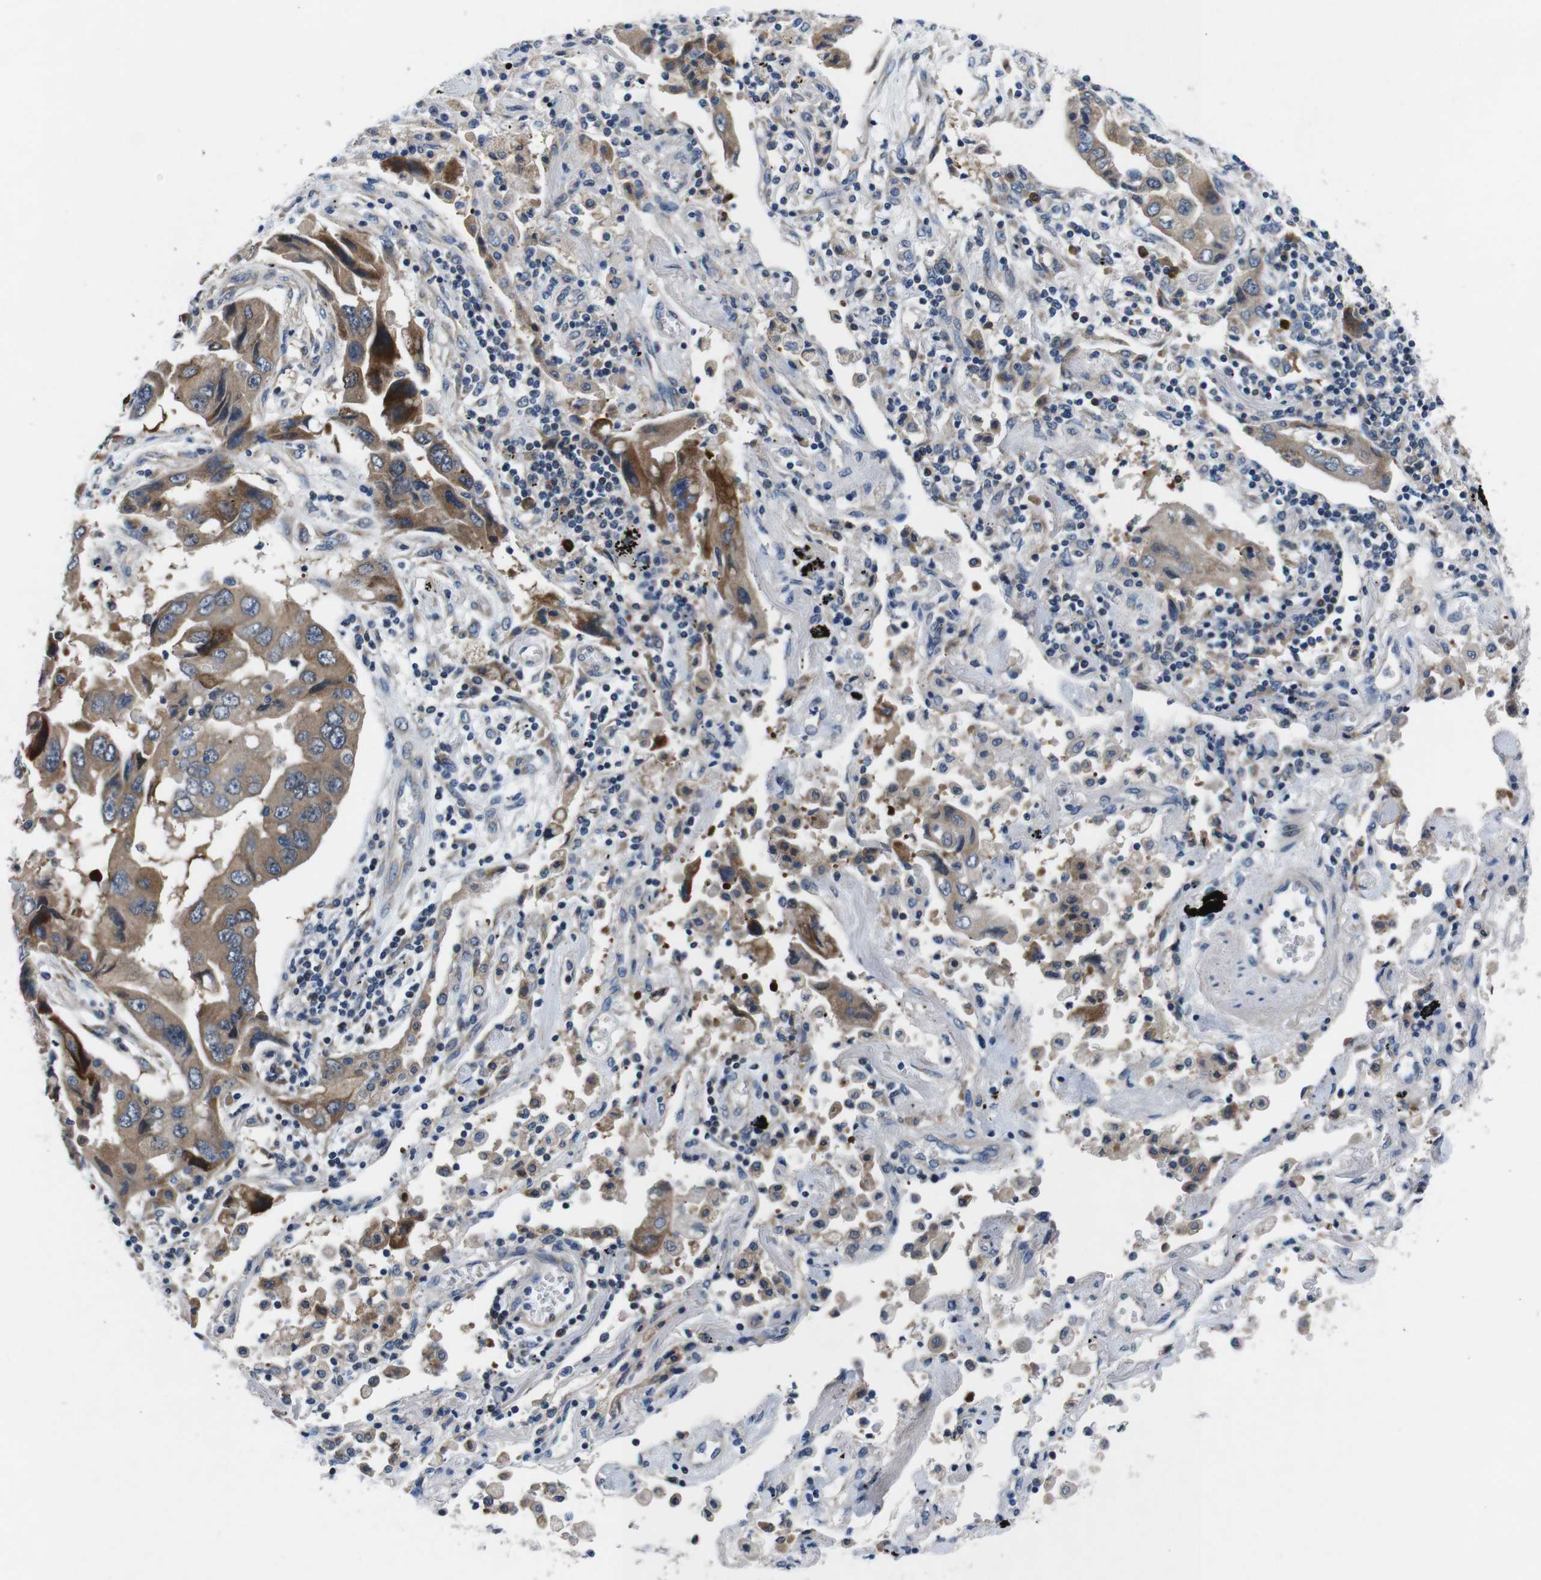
{"staining": {"intensity": "moderate", "quantity": ">75%", "location": "cytoplasmic/membranous"}, "tissue": "lung cancer", "cell_type": "Tumor cells", "image_type": "cancer", "snomed": [{"axis": "morphology", "description": "Adenocarcinoma, NOS"}, {"axis": "topography", "description": "Lung"}], "caption": "Lung adenocarcinoma stained with a brown dye exhibits moderate cytoplasmic/membranous positive positivity in approximately >75% of tumor cells.", "gene": "JAK1", "patient": {"sex": "female", "age": 65}}